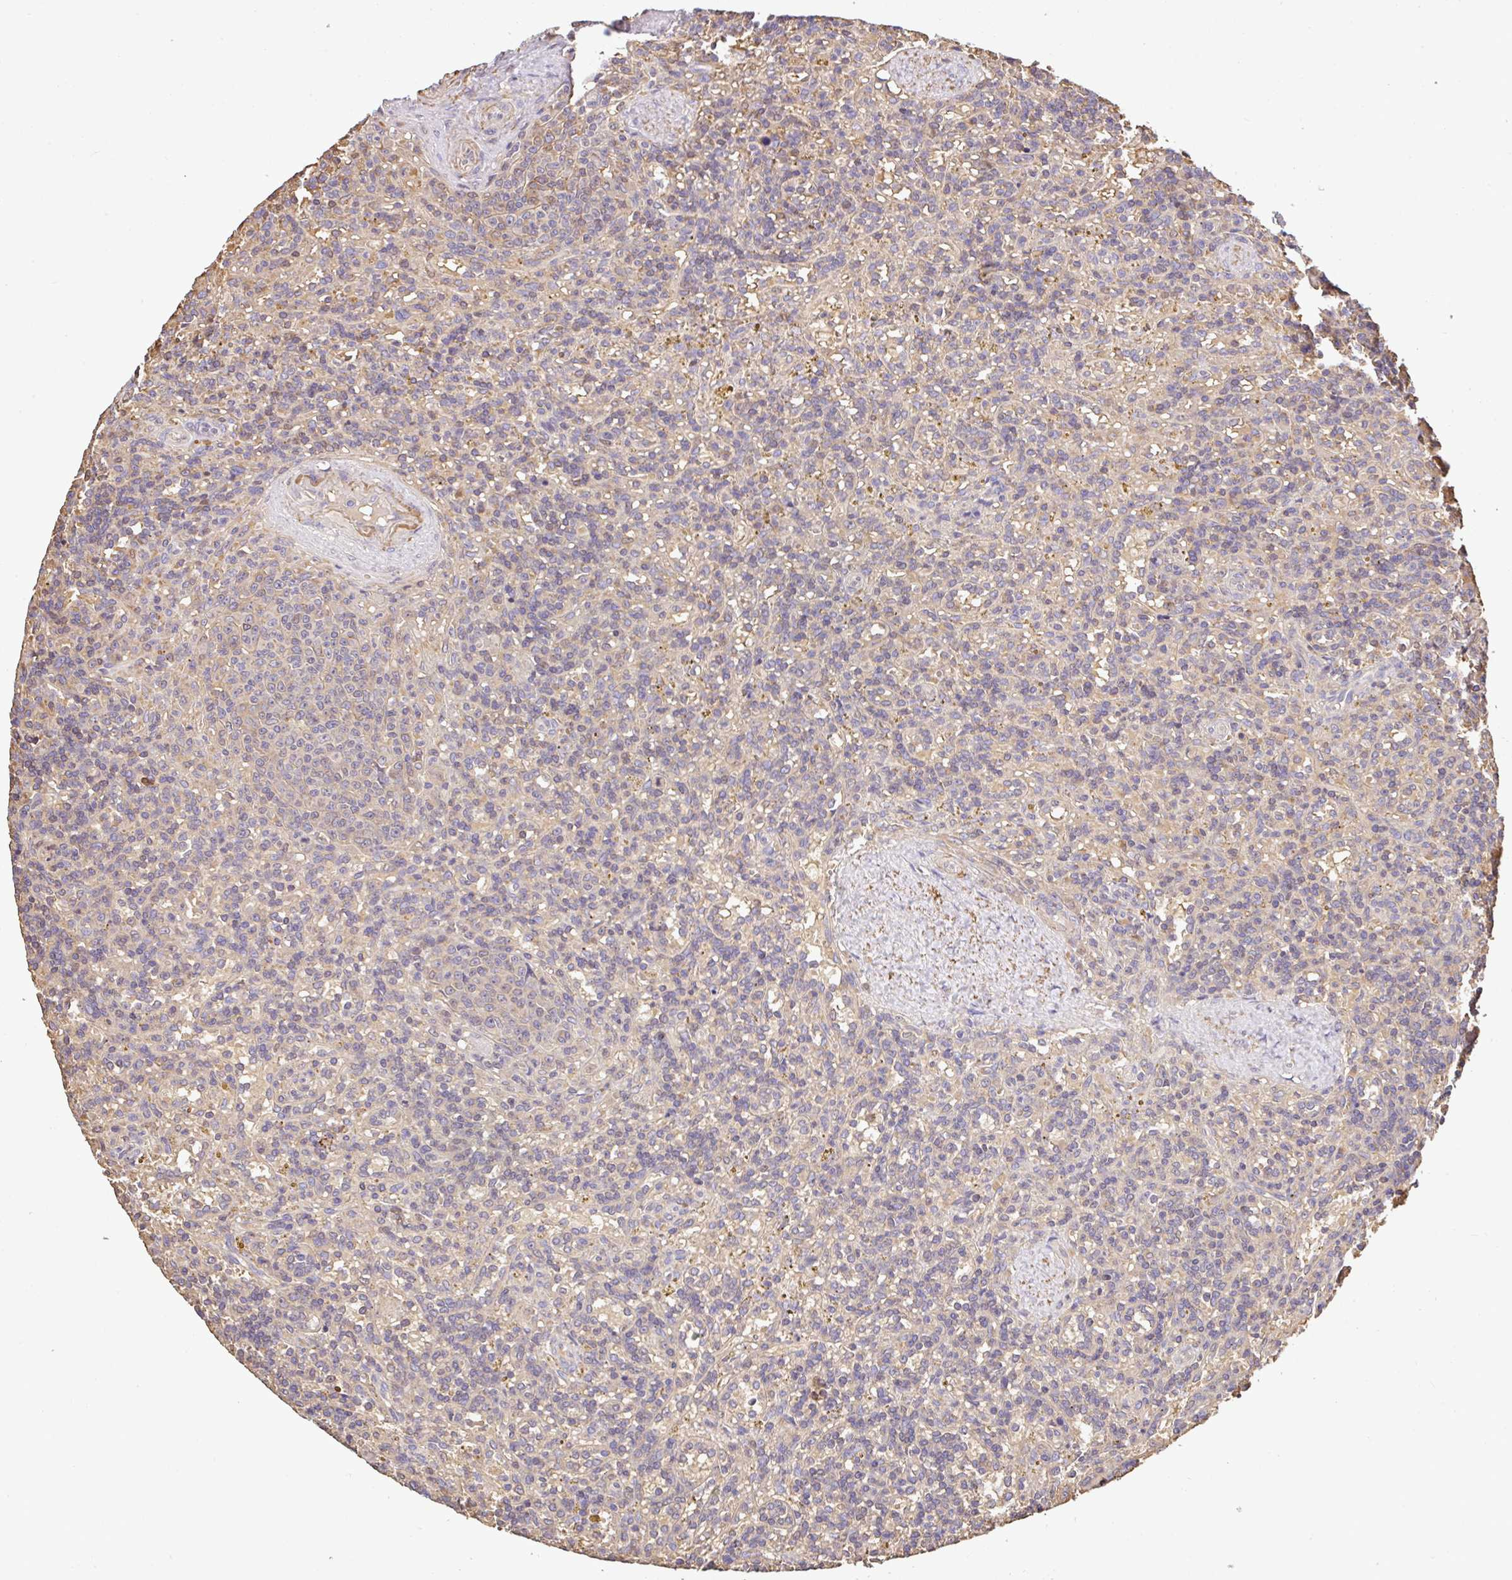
{"staining": {"intensity": "negative", "quantity": "none", "location": "none"}, "tissue": "lymphoma", "cell_type": "Tumor cells", "image_type": "cancer", "snomed": [{"axis": "morphology", "description": "Malignant lymphoma, non-Hodgkin's type, Low grade"}, {"axis": "topography", "description": "Spleen"}], "caption": "Protein analysis of low-grade malignant lymphoma, non-Hodgkin's type exhibits no significant staining in tumor cells. The staining was performed using DAB (3,3'-diaminobenzidine) to visualize the protein expression in brown, while the nuclei were stained in blue with hematoxylin (Magnification: 20x).", "gene": "C1QTNF9B", "patient": {"sex": "male", "age": 67}}